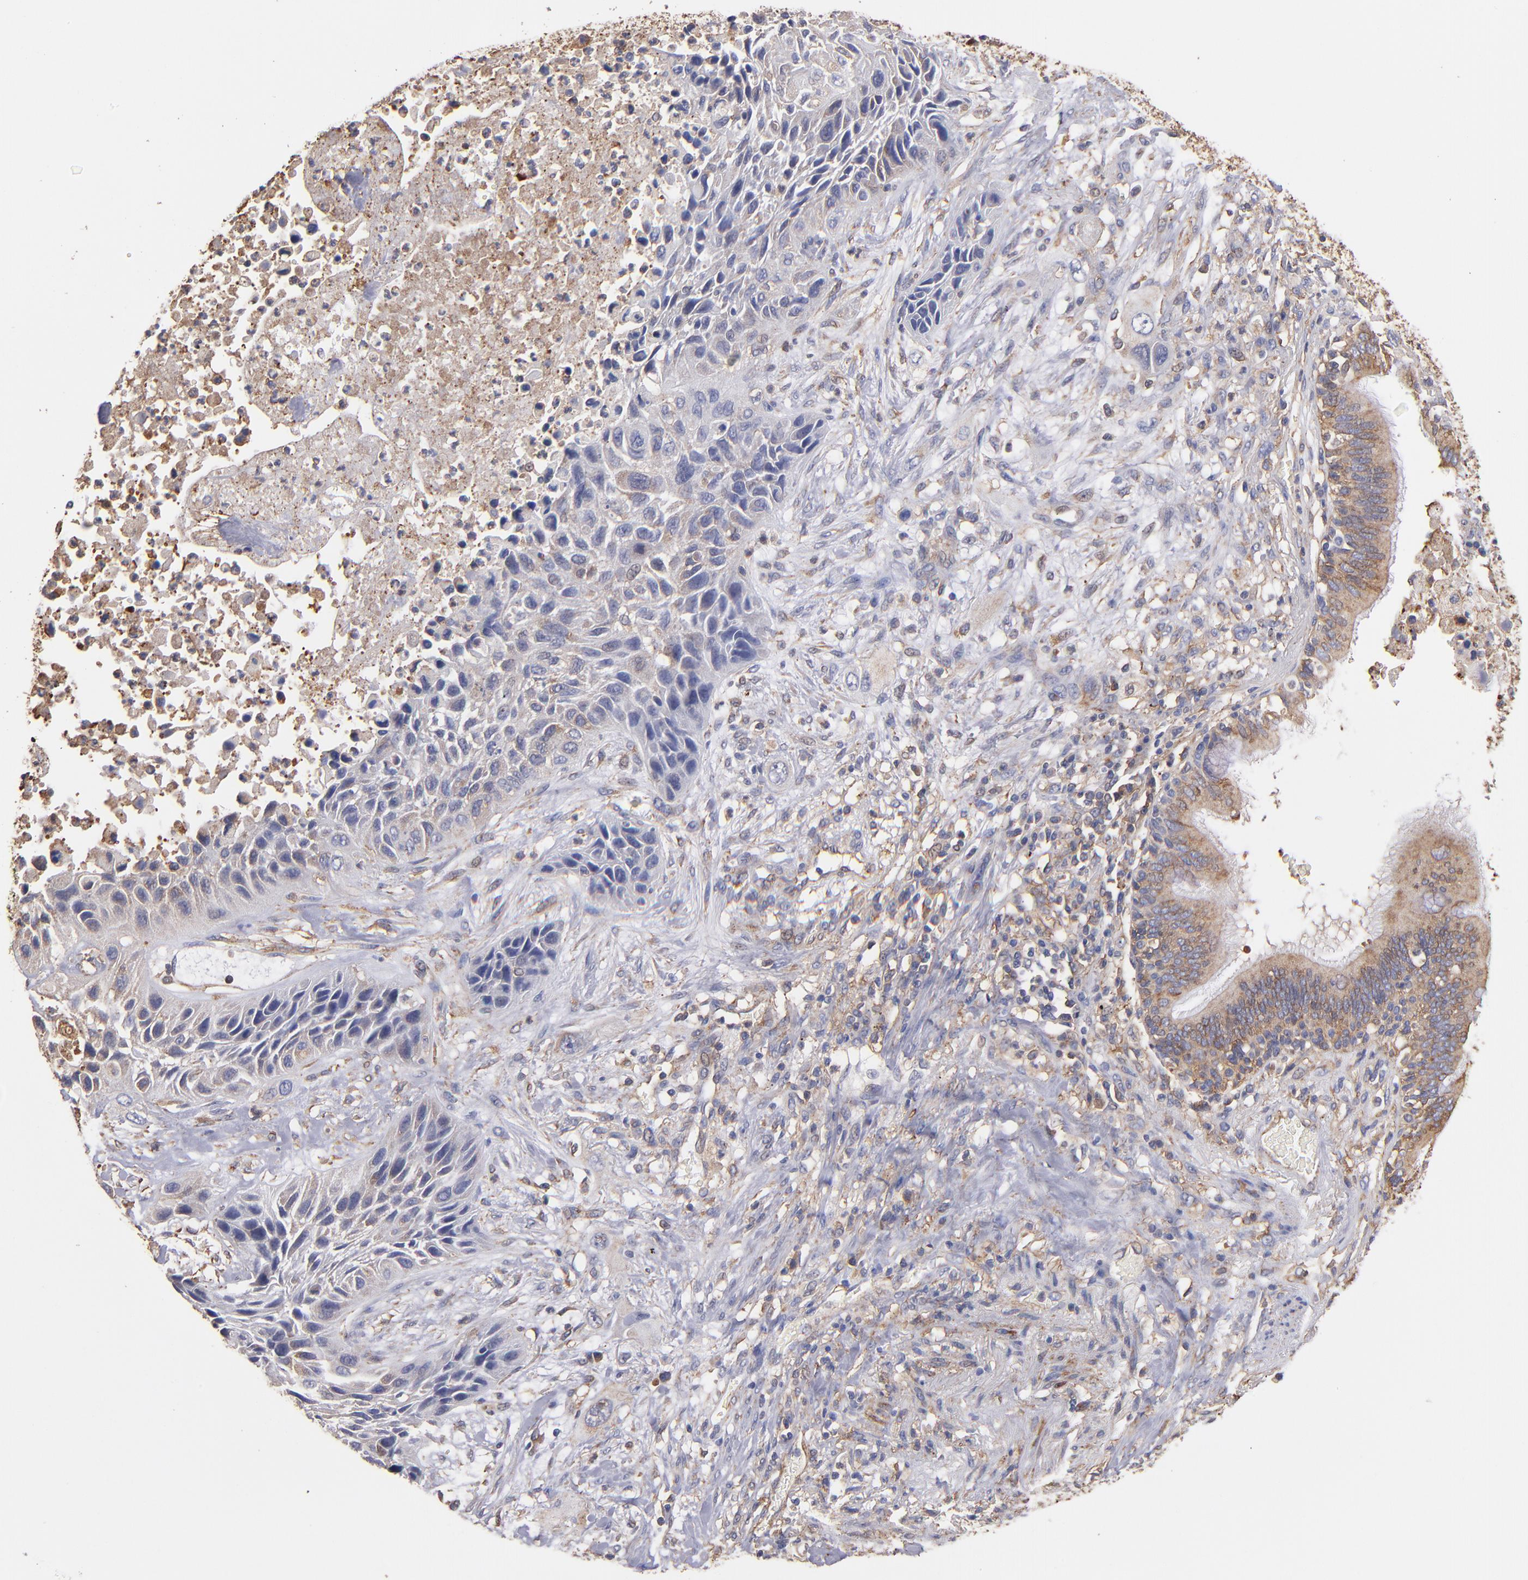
{"staining": {"intensity": "negative", "quantity": "none", "location": "none"}, "tissue": "lung cancer", "cell_type": "Tumor cells", "image_type": "cancer", "snomed": [{"axis": "morphology", "description": "Squamous cell carcinoma, NOS"}, {"axis": "topography", "description": "Lung"}], "caption": "Lung cancer stained for a protein using IHC exhibits no expression tumor cells.", "gene": "MVP", "patient": {"sex": "female", "age": 76}}